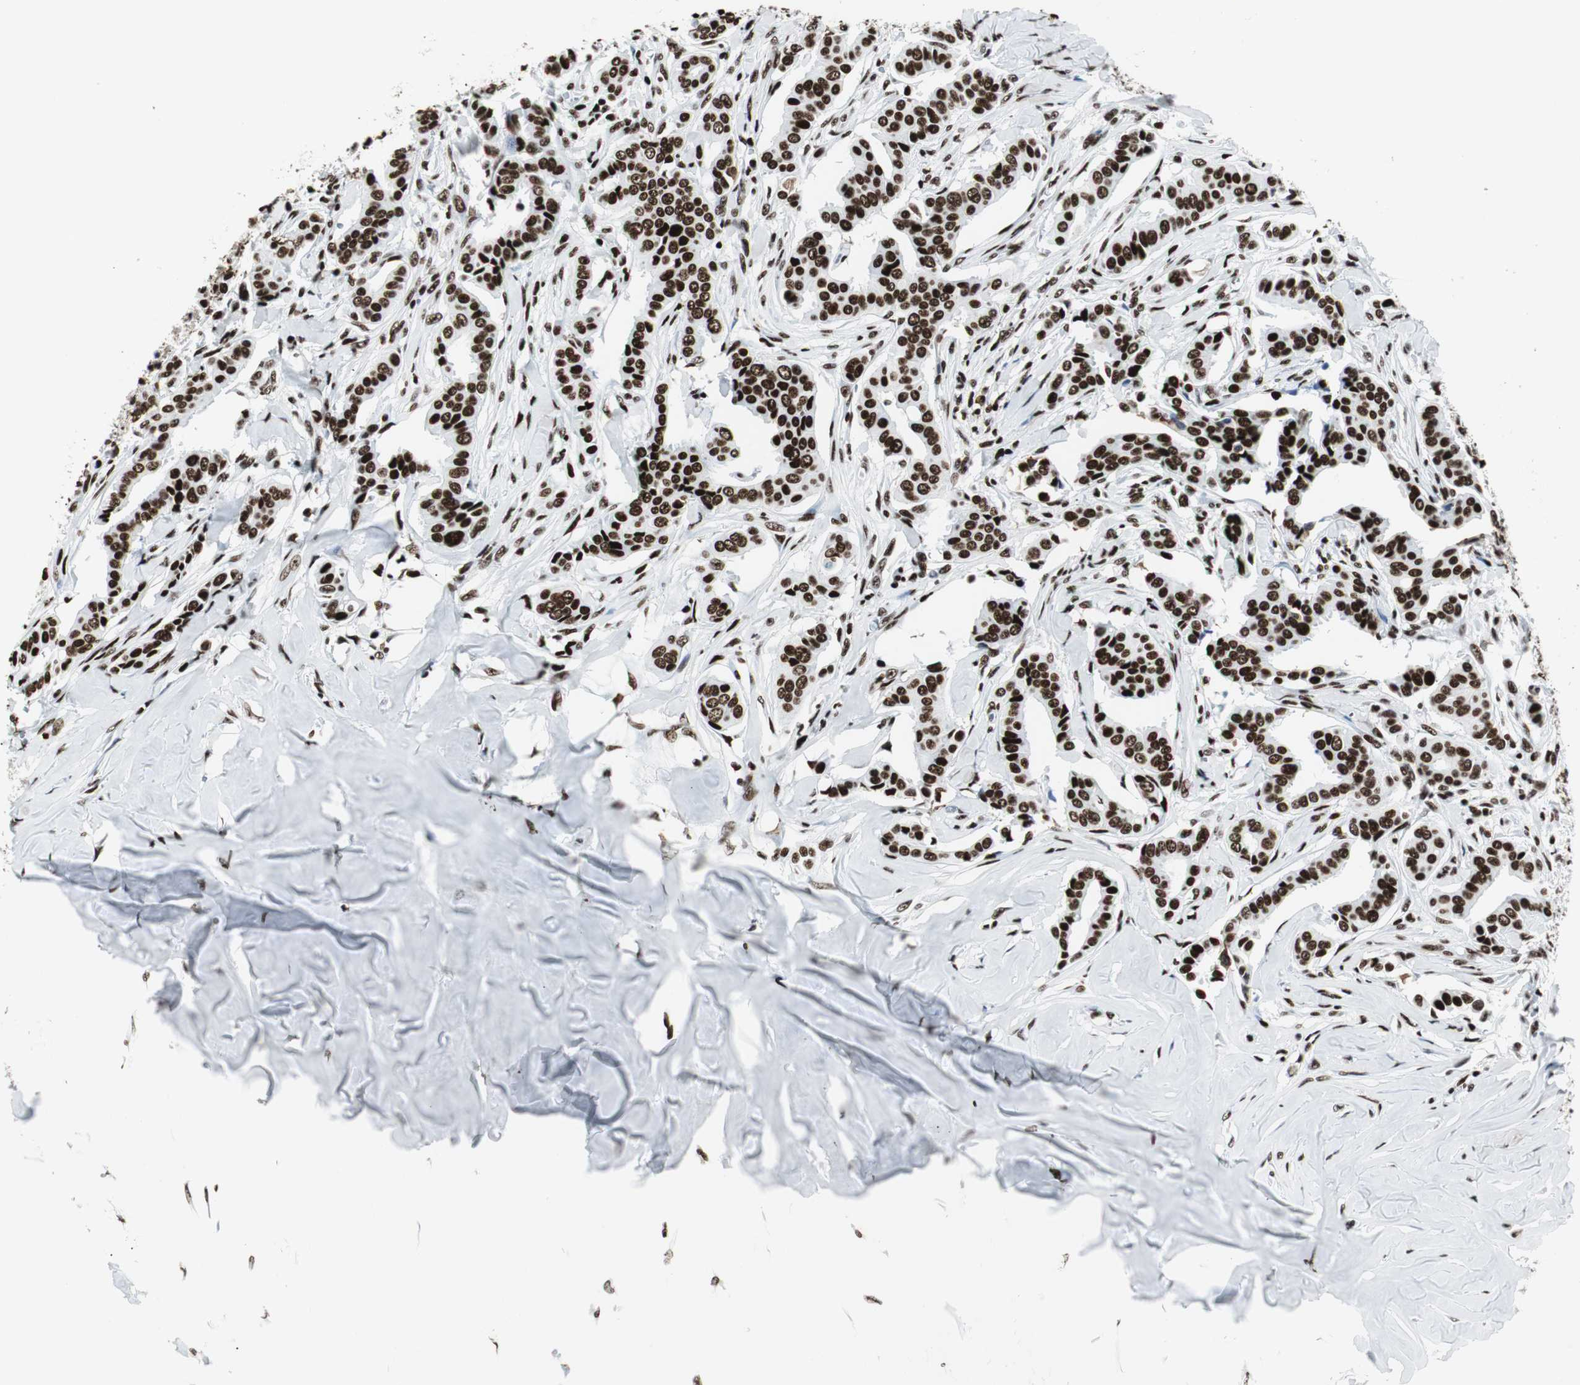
{"staining": {"intensity": "strong", "quantity": ">75%", "location": "nuclear"}, "tissue": "head and neck cancer", "cell_type": "Tumor cells", "image_type": "cancer", "snomed": [{"axis": "morphology", "description": "Adenocarcinoma, NOS"}, {"axis": "topography", "description": "Salivary gland"}, {"axis": "topography", "description": "Head-Neck"}], "caption": "The micrograph displays staining of adenocarcinoma (head and neck), revealing strong nuclear protein expression (brown color) within tumor cells. (IHC, brightfield microscopy, high magnification).", "gene": "NCL", "patient": {"sex": "female", "age": 59}}